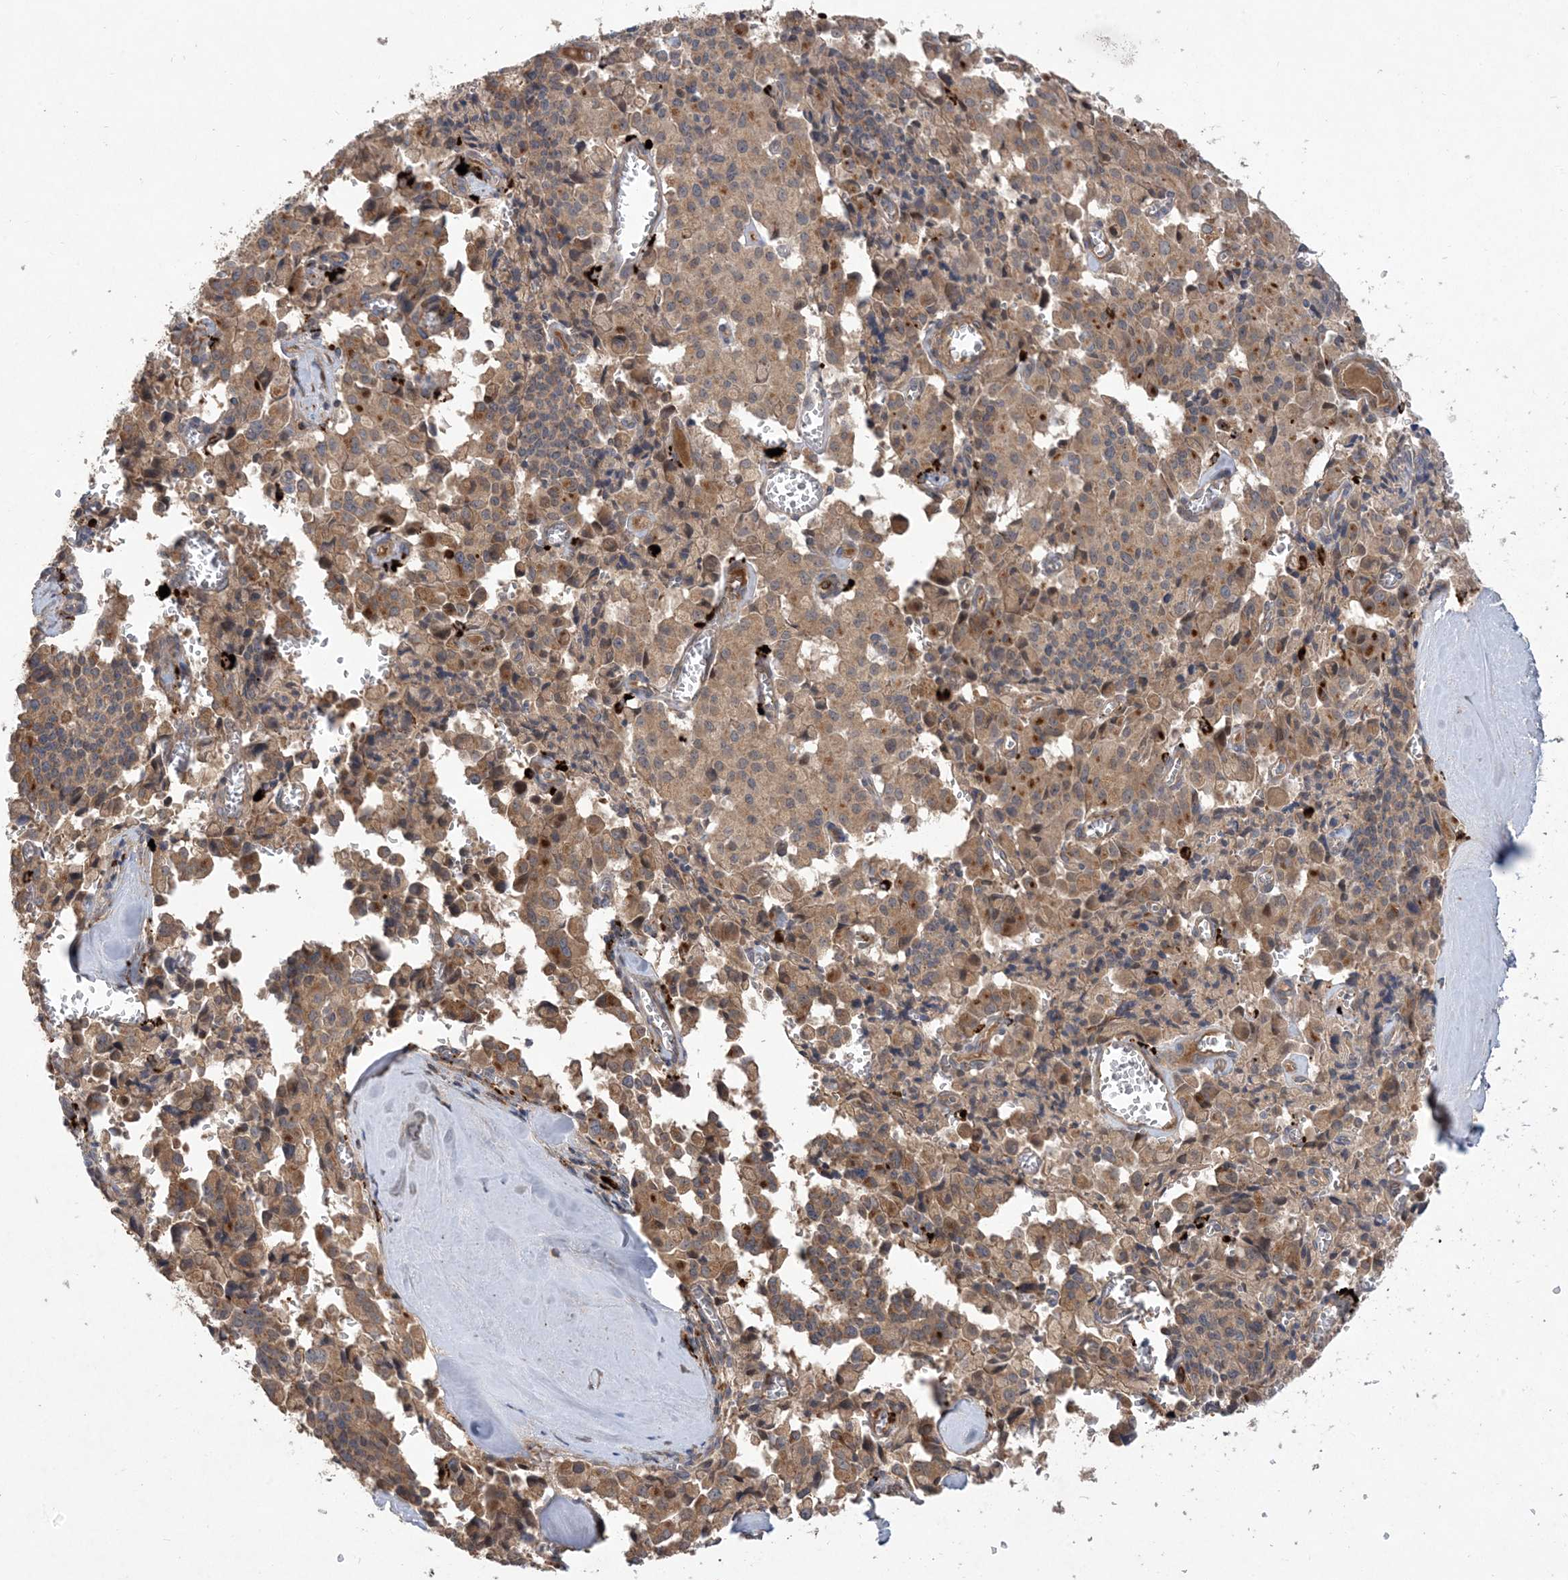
{"staining": {"intensity": "moderate", "quantity": "25%-75%", "location": "cytoplasmic/membranous"}, "tissue": "pancreatic cancer", "cell_type": "Tumor cells", "image_type": "cancer", "snomed": [{"axis": "morphology", "description": "Adenocarcinoma, NOS"}, {"axis": "topography", "description": "Pancreas"}], "caption": "Immunohistochemical staining of human pancreatic adenocarcinoma shows medium levels of moderate cytoplasmic/membranous staining in approximately 25%-75% of tumor cells. (Stains: DAB in brown, nuclei in blue, Microscopy: brightfield microscopy at high magnification).", "gene": "MASP2", "patient": {"sex": "male", "age": 65}}